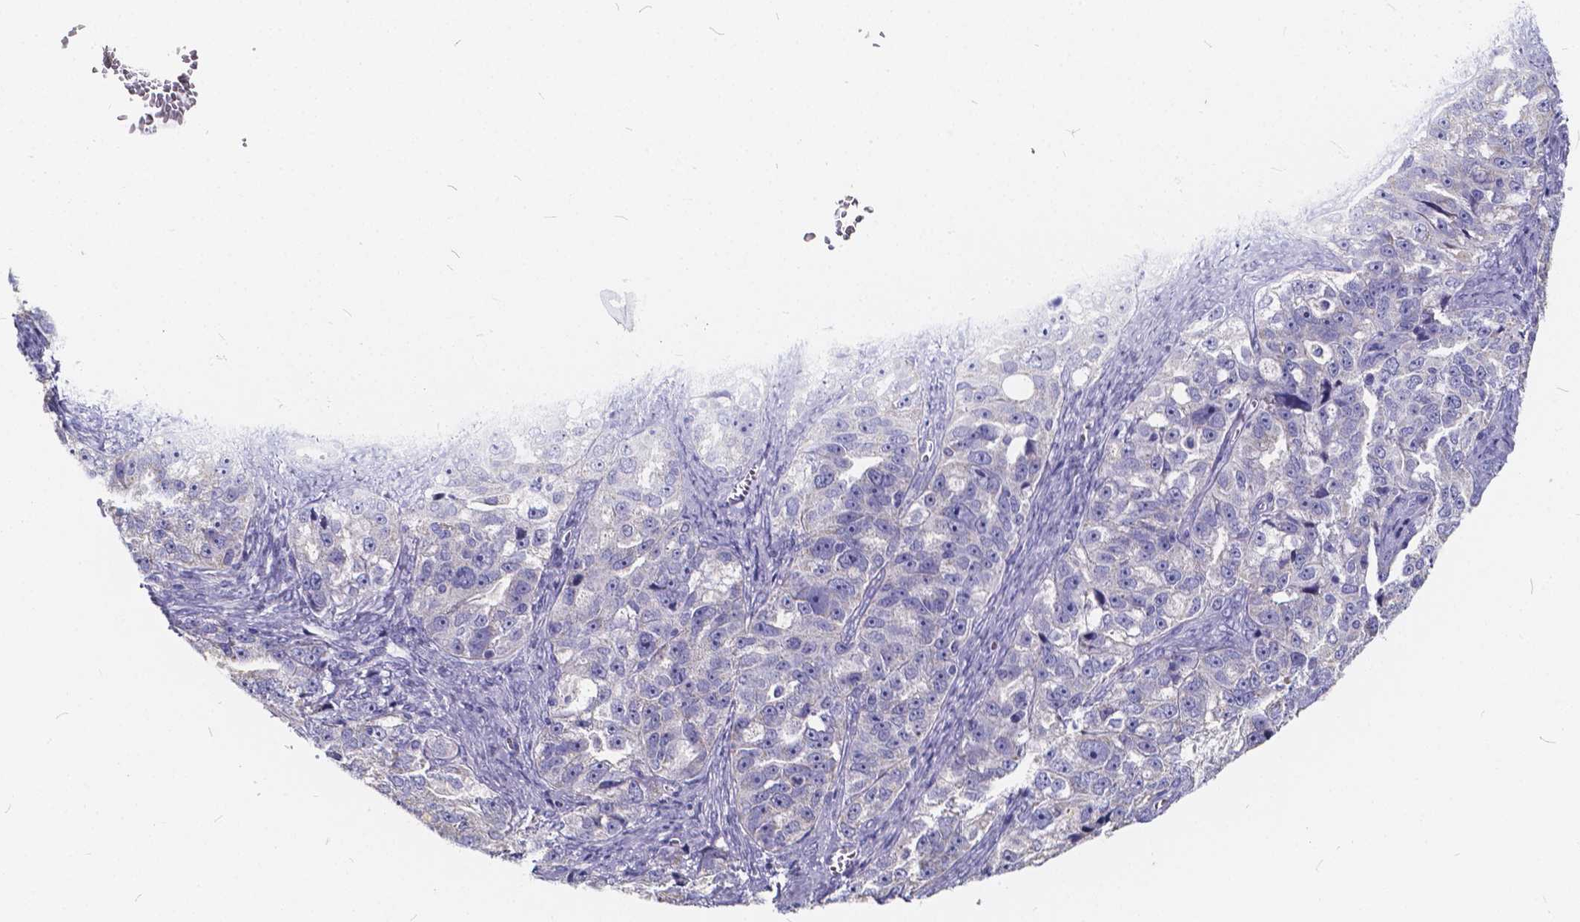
{"staining": {"intensity": "negative", "quantity": "none", "location": "none"}, "tissue": "ovarian cancer", "cell_type": "Tumor cells", "image_type": "cancer", "snomed": [{"axis": "morphology", "description": "Cystadenocarcinoma, serous, NOS"}, {"axis": "topography", "description": "Ovary"}], "caption": "Immunohistochemical staining of ovarian cancer (serous cystadenocarcinoma) demonstrates no significant expression in tumor cells. (DAB (3,3'-diaminobenzidine) IHC visualized using brightfield microscopy, high magnification).", "gene": "SPEF2", "patient": {"sex": "female", "age": 51}}